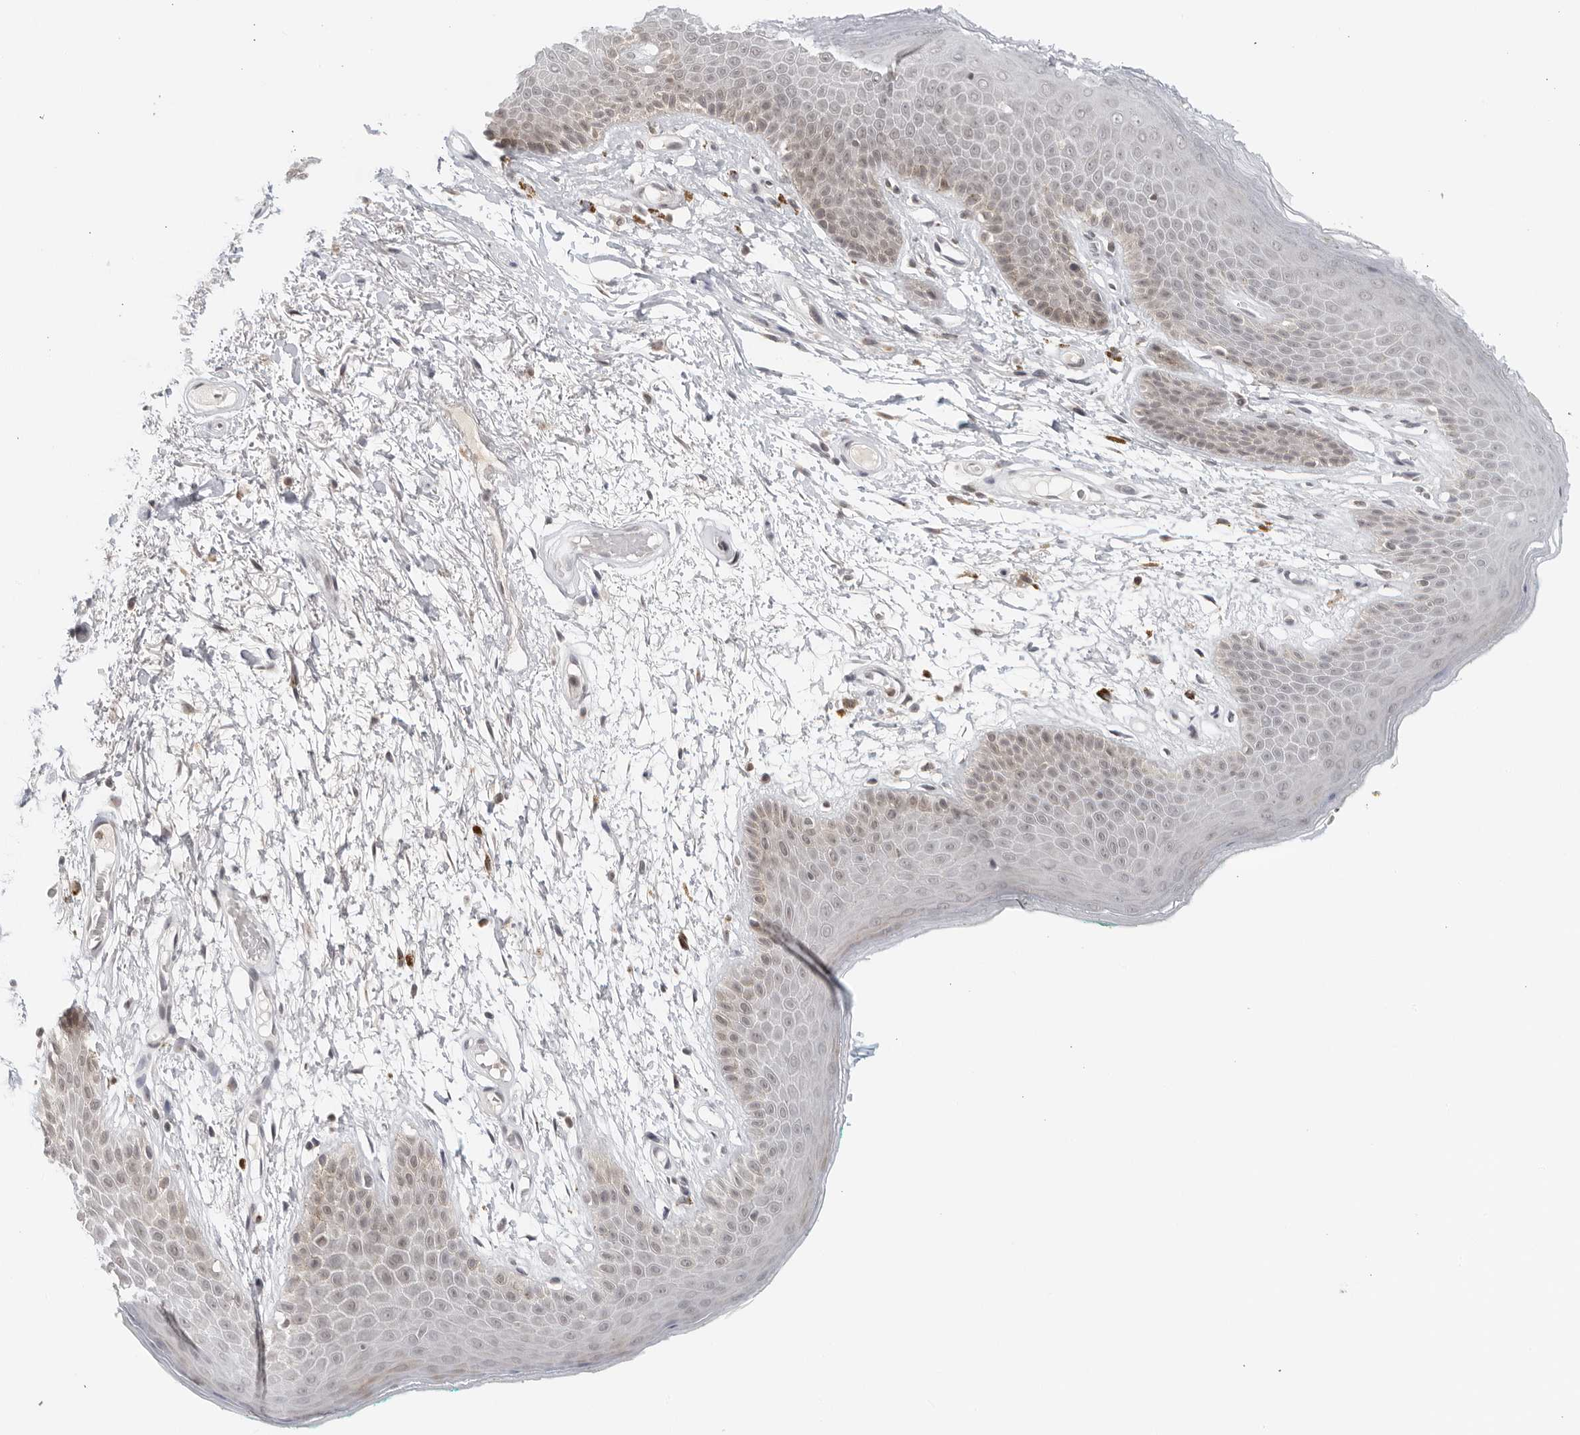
{"staining": {"intensity": "moderate", "quantity": "<25%", "location": "cytoplasmic/membranous"}, "tissue": "skin", "cell_type": "Epidermal cells", "image_type": "normal", "snomed": [{"axis": "morphology", "description": "Normal tissue, NOS"}, {"axis": "topography", "description": "Anal"}], "caption": "A micrograph showing moderate cytoplasmic/membranous staining in about <25% of epidermal cells in normal skin, as visualized by brown immunohistochemical staining.", "gene": "RAB11FIP3", "patient": {"sex": "male", "age": 74}}